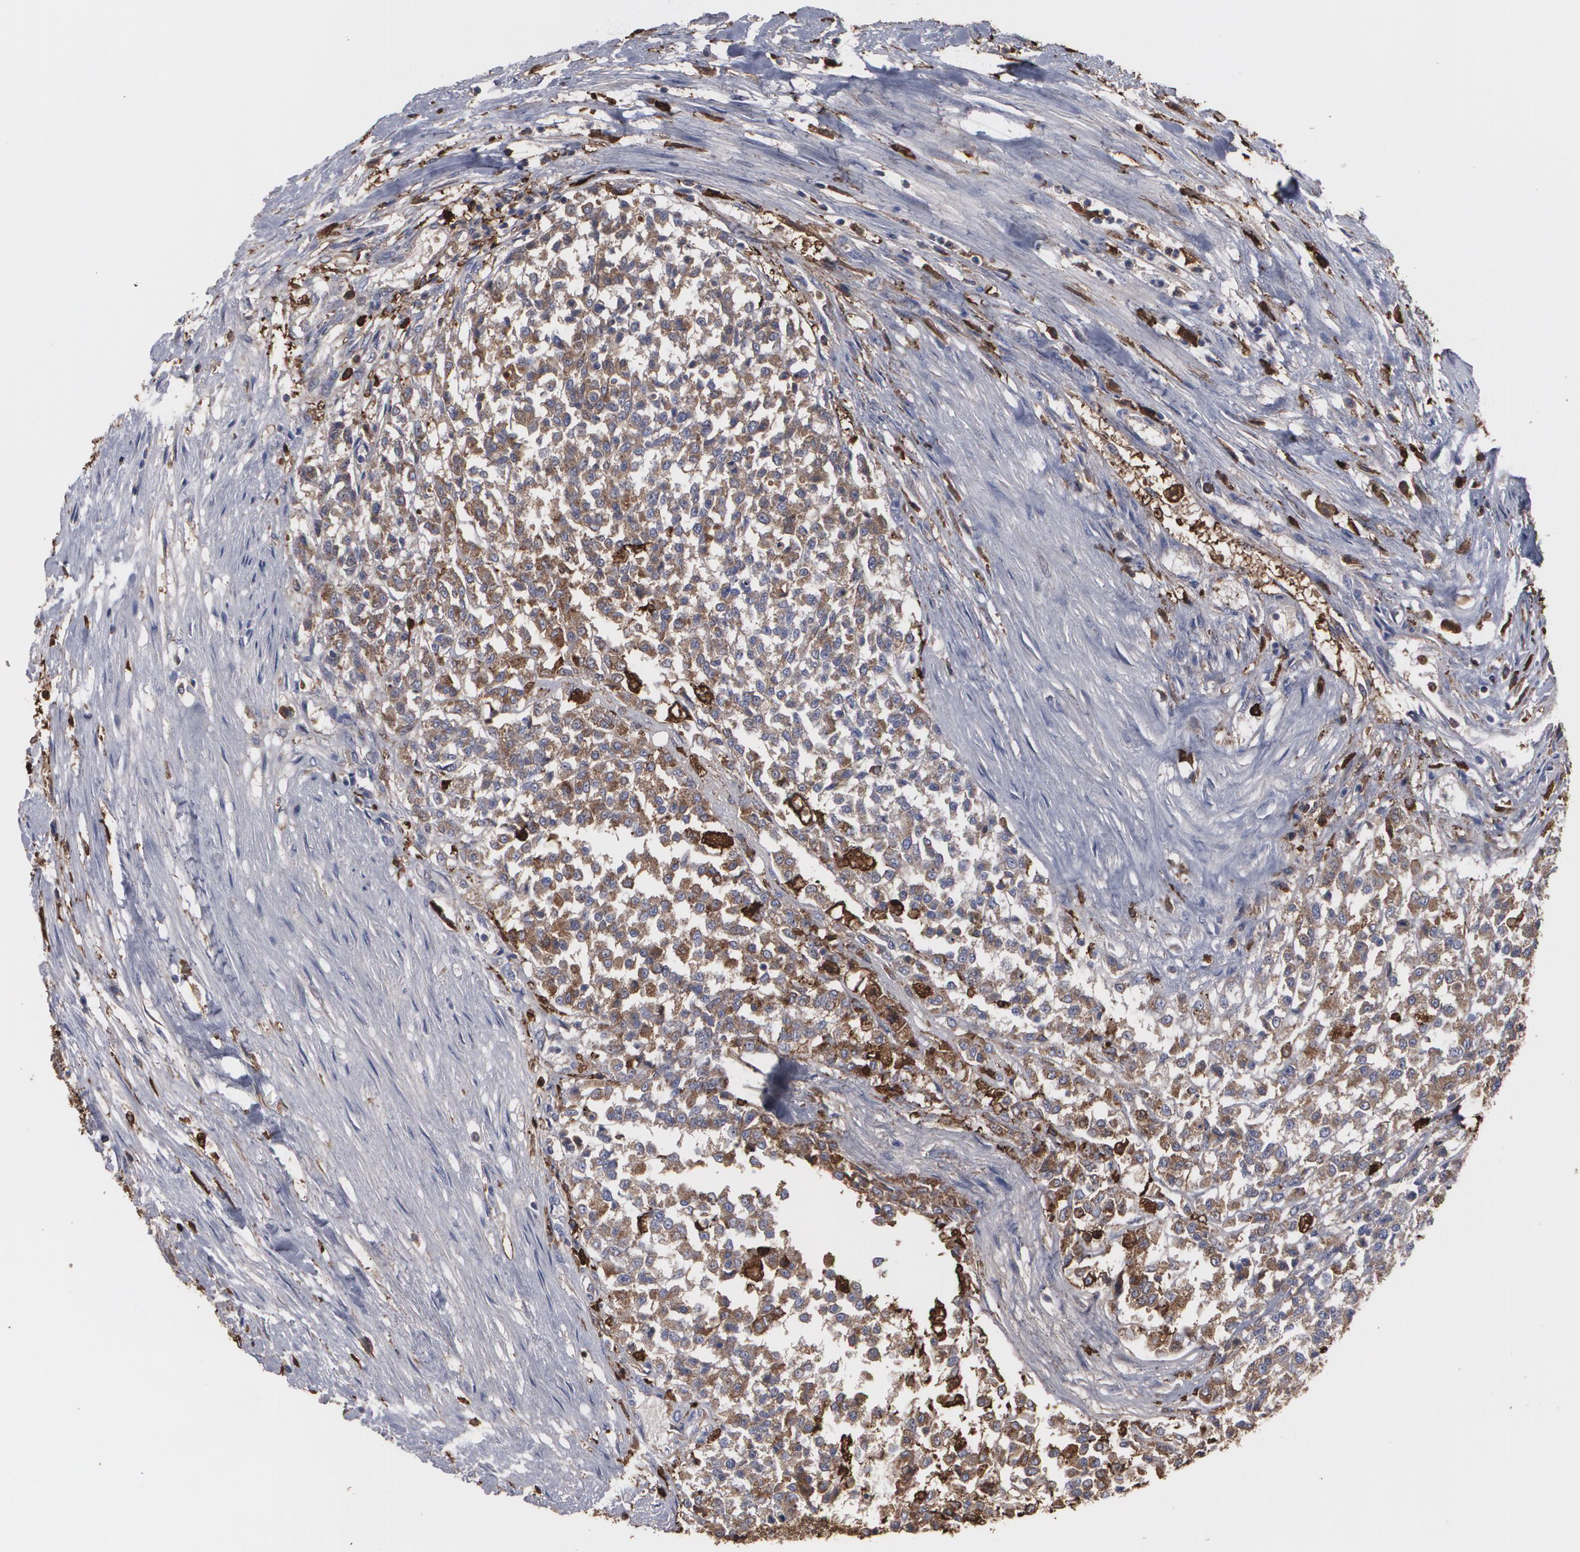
{"staining": {"intensity": "moderate", "quantity": ">75%", "location": "cytoplasmic/membranous"}, "tissue": "testis cancer", "cell_type": "Tumor cells", "image_type": "cancer", "snomed": [{"axis": "morphology", "description": "Seminoma, NOS"}, {"axis": "topography", "description": "Testis"}], "caption": "Human seminoma (testis) stained for a protein (brown) shows moderate cytoplasmic/membranous positive expression in approximately >75% of tumor cells.", "gene": "ODC1", "patient": {"sex": "male", "age": 59}}